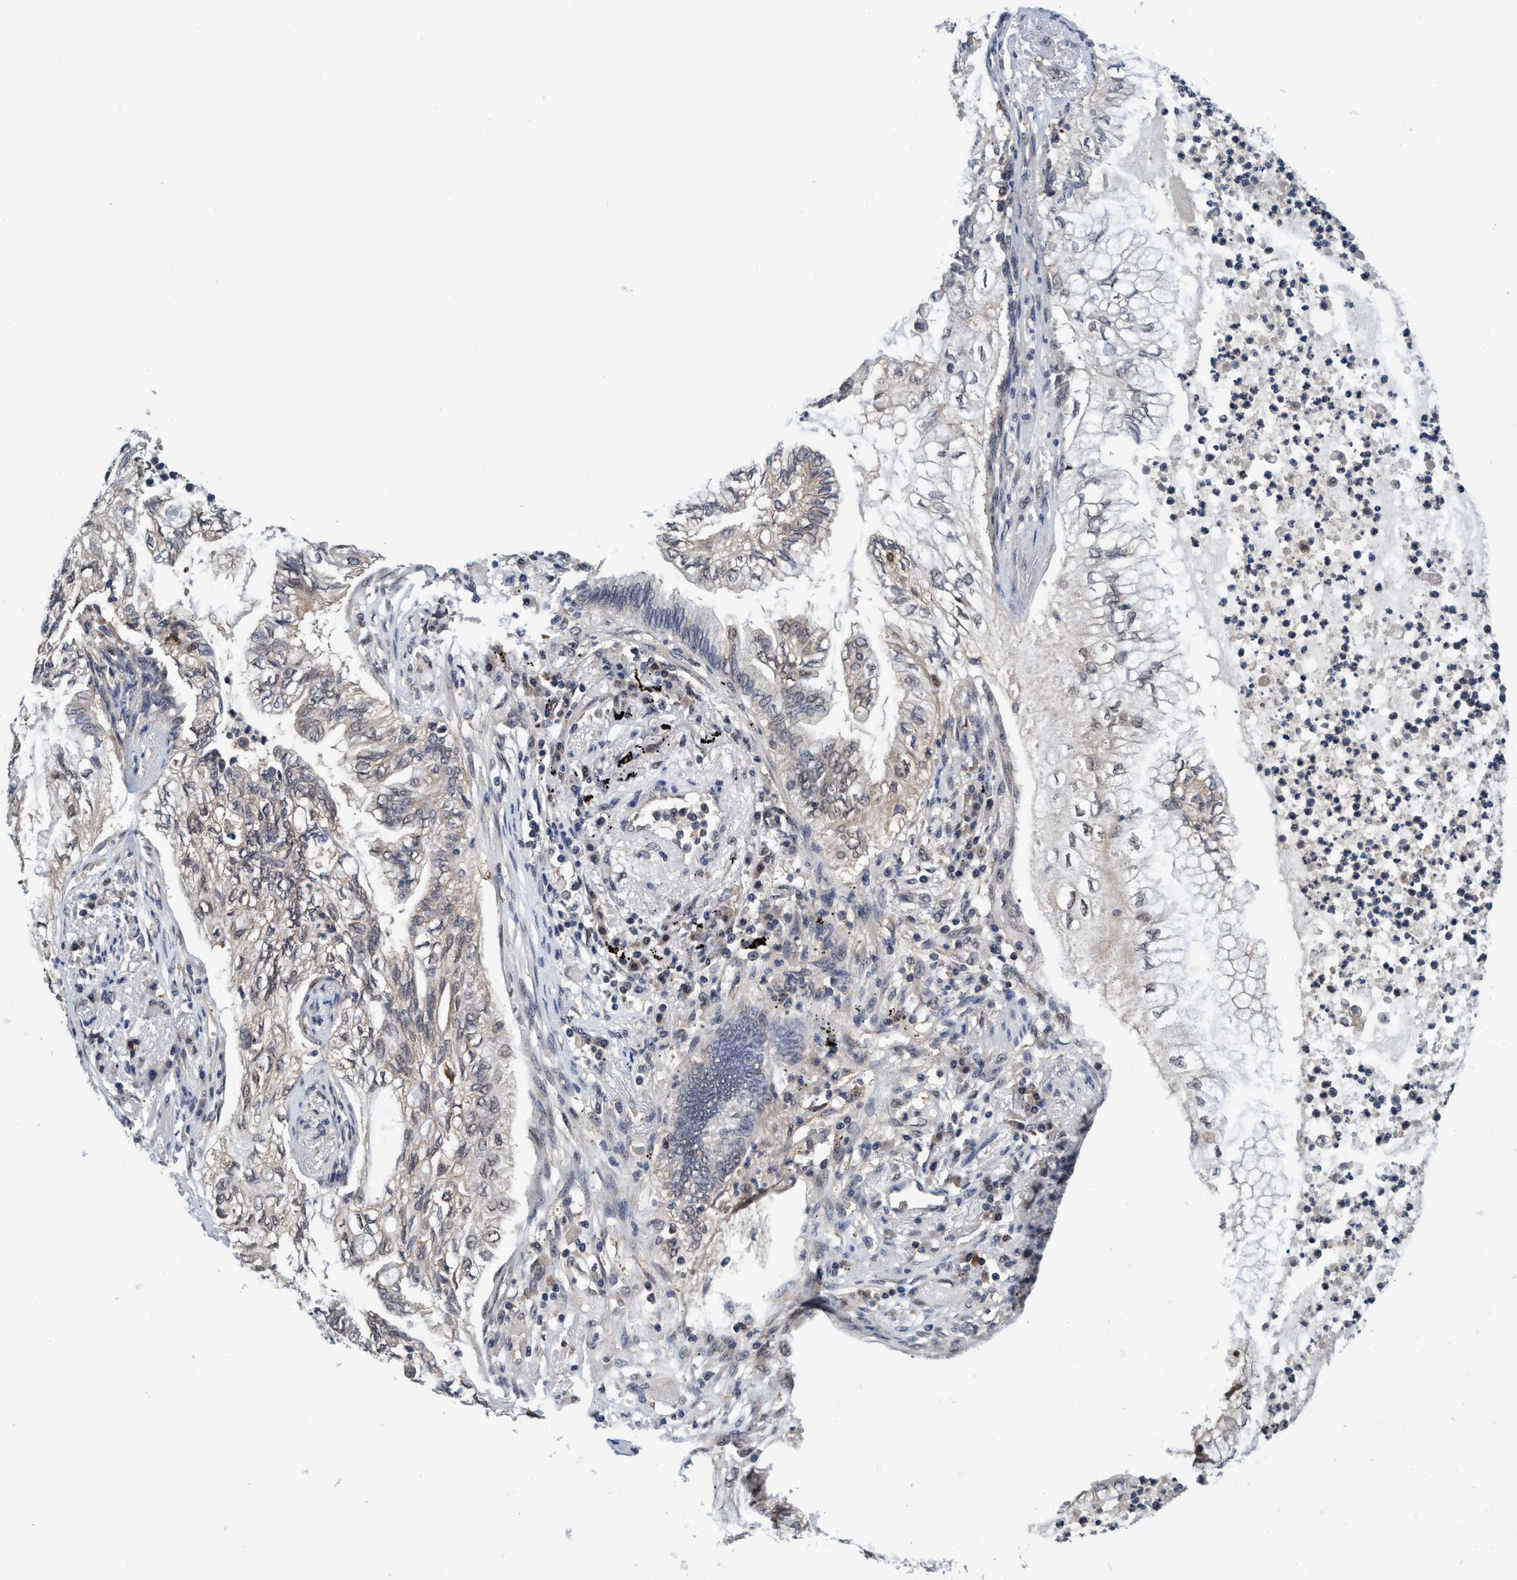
{"staining": {"intensity": "weak", "quantity": "25%-75%", "location": "cytoplasmic/membranous"}, "tissue": "lung cancer", "cell_type": "Tumor cells", "image_type": "cancer", "snomed": [{"axis": "morphology", "description": "Normal tissue, NOS"}, {"axis": "morphology", "description": "Adenocarcinoma, NOS"}, {"axis": "topography", "description": "Bronchus"}, {"axis": "topography", "description": "Lung"}], "caption": "Weak cytoplasmic/membranous staining is identified in approximately 25%-75% of tumor cells in adenocarcinoma (lung).", "gene": "PSMD12", "patient": {"sex": "female", "age": 70}}